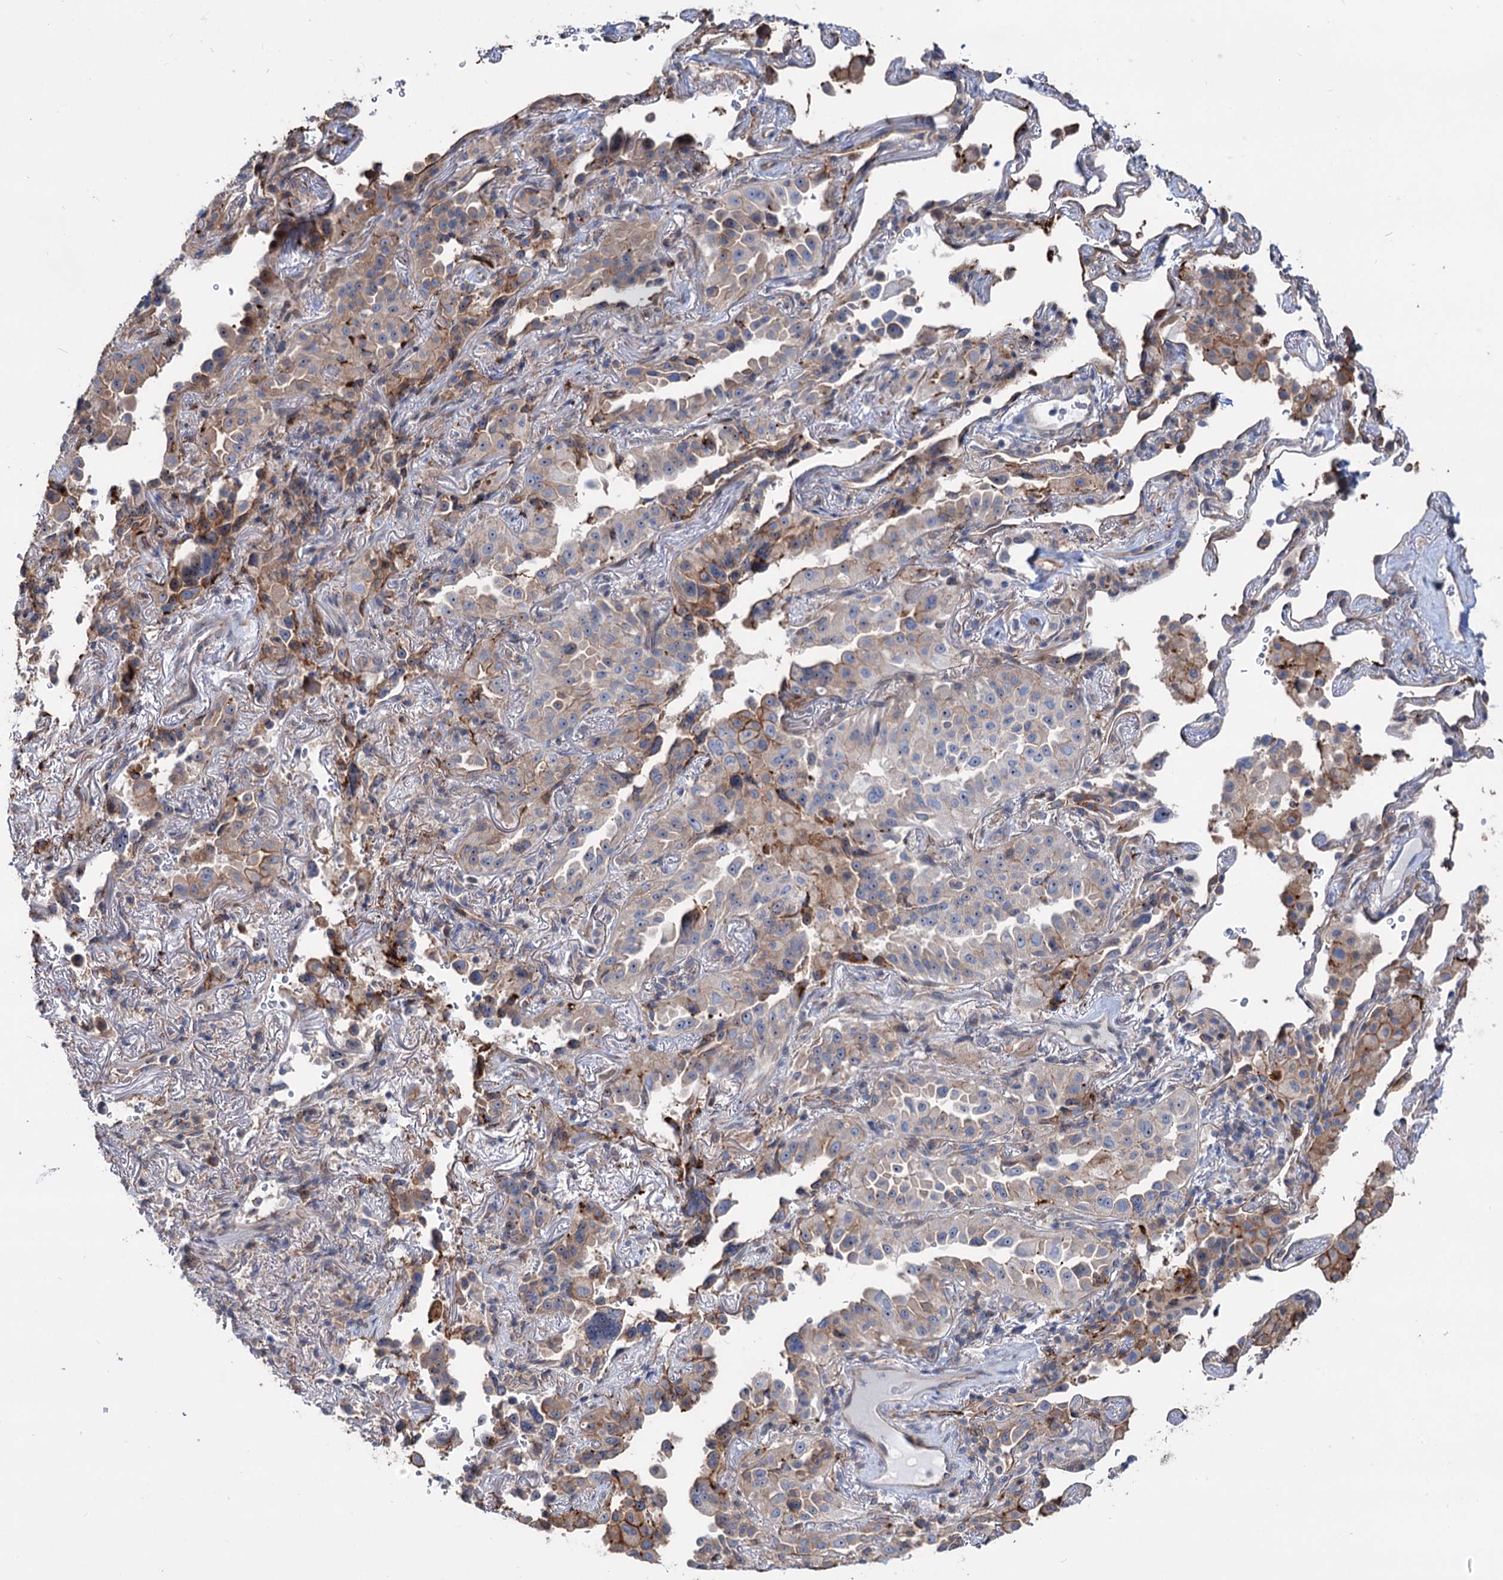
{"staining": {"intensity": "weak", "quantity": "25%-75%", "location": "cytoplasmic/membranous"}, "tissue": "lung cancer", "cell_type": "Tumor cells", "image_type": "cancer", "snomed": [{"axis": "morphology", "description": "Adenocarcinoma, NOS"}, {"axis": "topography", "description": "Lung"}], "caption": "Immunohistochemical staining of human lung cancer exhibits low levels of weak cytoplasmic/membranous positivity in about 25%-75% of tumor cells.", "gene": "PTDSS2", "patient": {"sex": "female", "age": 69}}